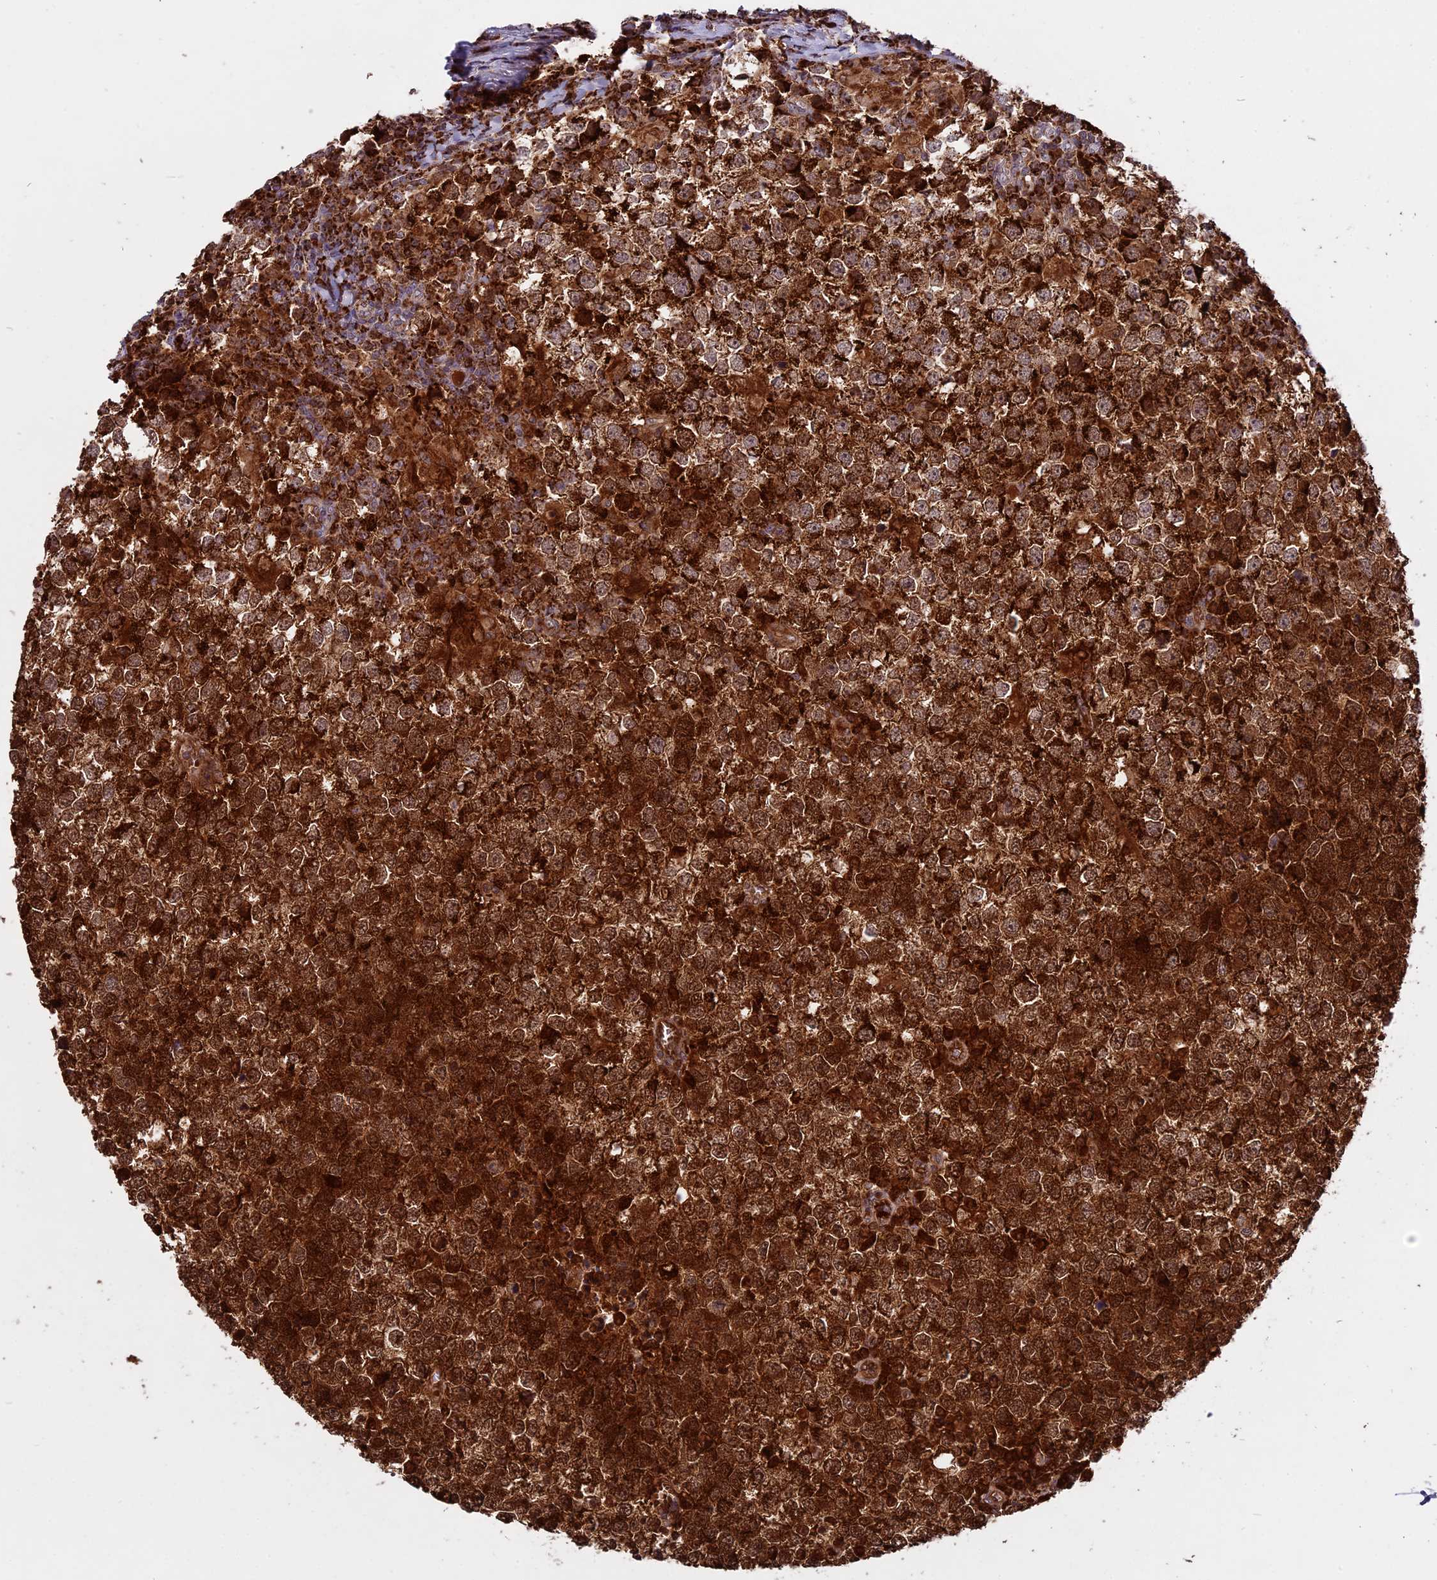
{"staining": {"intensity": "strong", "quantity": ">75%", "location": "cytoplasmic/membranous"}, "tissue": "testis cancer", "cell_type": "Tumor cells", "image_type": "cancer", "snomed": [{"axis": "morphology", "description": "Seminoma, NOS"}, {"axis": "topography", "description": "Testis"}], "caption": "Immunohistochemical staining of human testis cancer displays strong cytoplasmic/membranous protein staining in about >75% of tumor cells.", "gene": "COX17", "patient": {"sex": "male", "age": 65}}